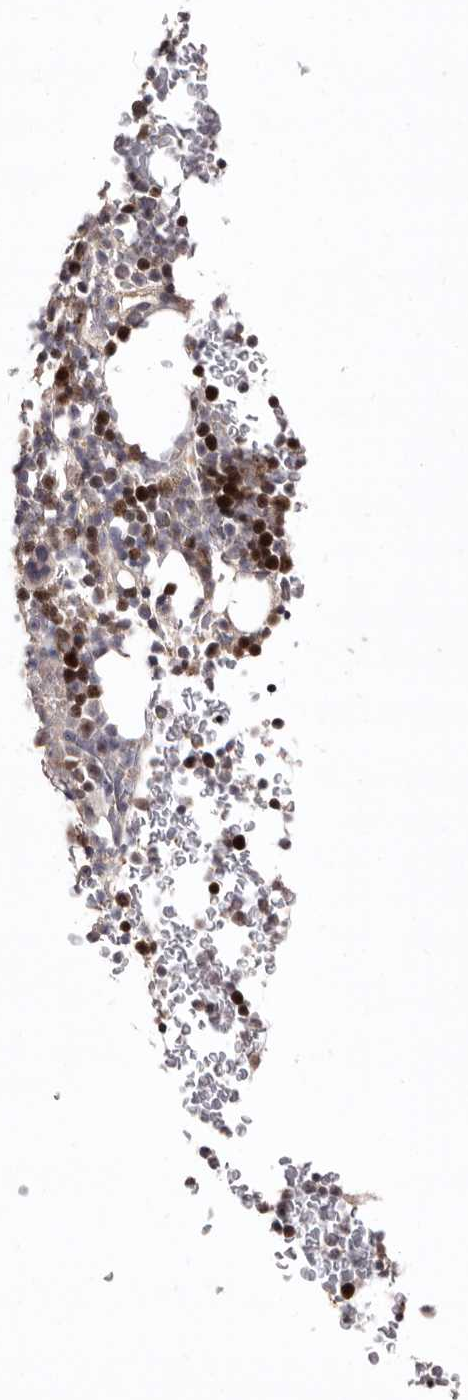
{"staining": {"intensity": "strong", "quantity": "<25%", "location": "nuclear"}, "tissue": "bone marrow", "cell_type": "Hematopoietic cells", "image_type": "normal", "snomed": [{"axis": "morphology", "description": "Normal tissue, NOS"}, {"axis": "topography", "description": "Bone marrow"}], "caption": "Brown immunohistochemical staining in normal bone marrow reveals strong nuclear positivity in approximately <25% of hematopoietic cells.", "gene": "CDCA8", "patient": {"sex": "male", "age": 58}}